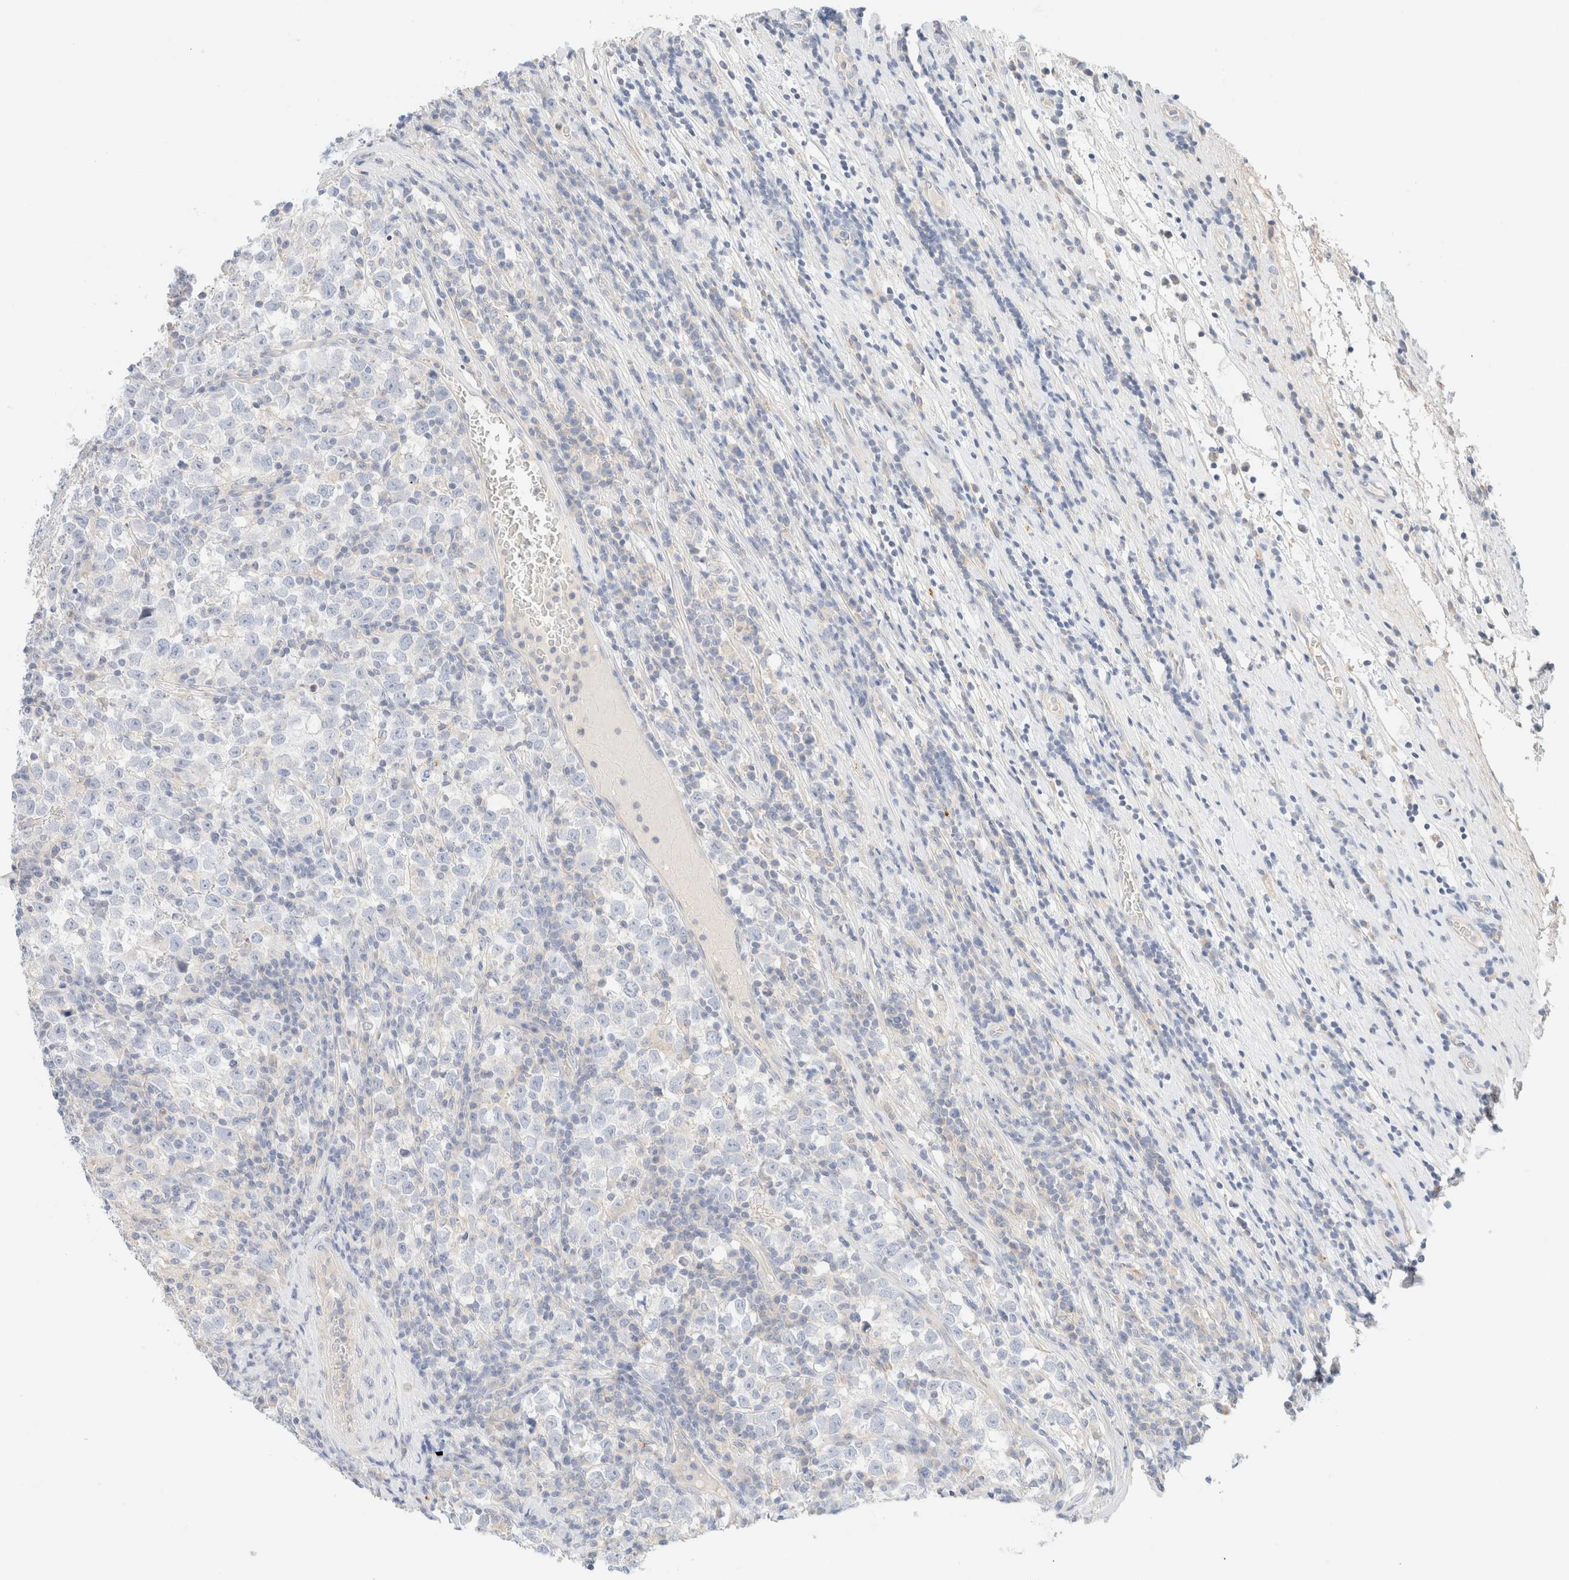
{"staining": {"intensity": "negative", "quantity": "none", "location": "none"}, "tissue": "testis cancer", "cell_type": "Tumor cells", "image_type": "cancer", "snomed": [{"axis": "morphology", "description": "Normal tissue, NOS"}, {"axis": "morphology", "description": "Seminoma, NOS"}, {"axis": "topography", "description": "Testis"}], "caption": "Tumor cells are negative for brown protein staining in testis cancer (seminoma). Brightfield microscopy of immunohistochemistry stained with DAB (3,3'-diaminobenzidine) (brown) and hematoxylin (blue), captured at high magnification.", "gene": "SARM1", "patient": {"sex": "male", "age": 43}}